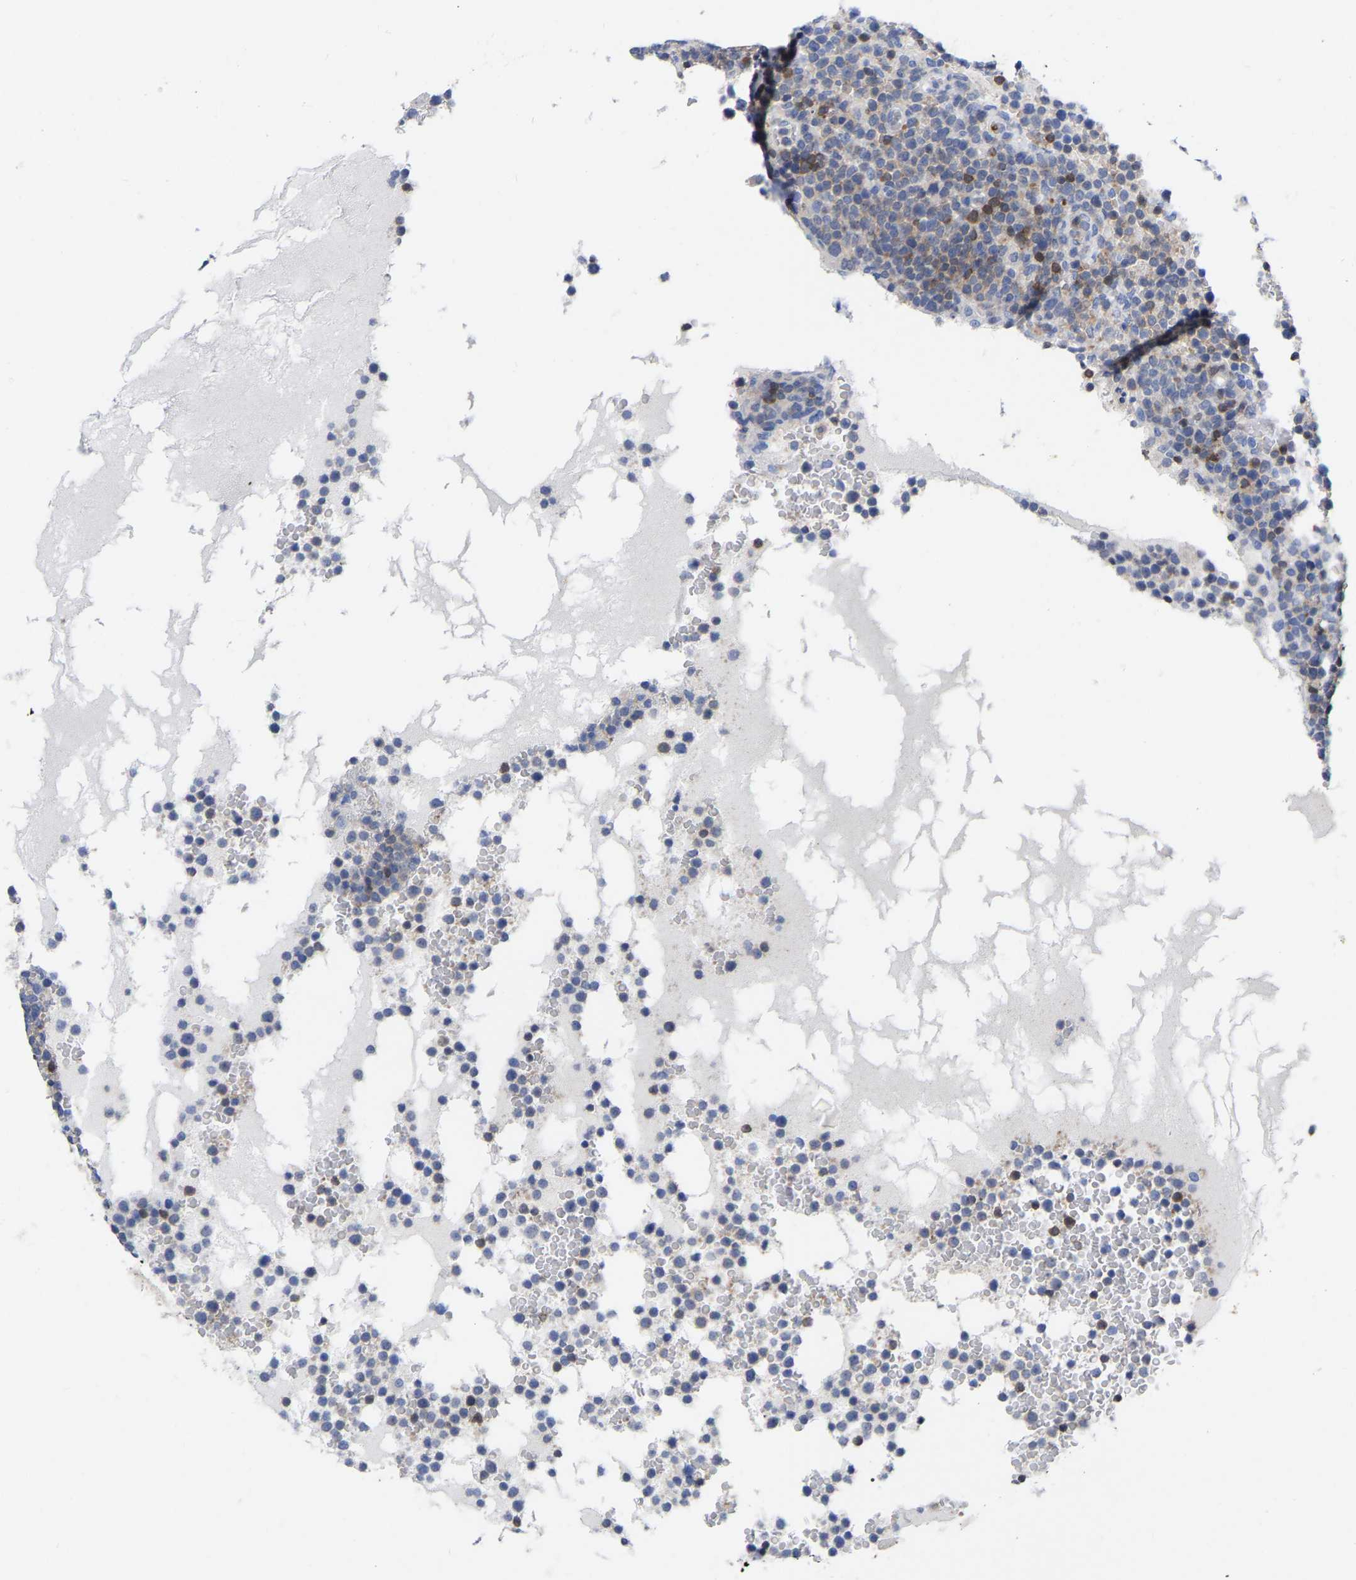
{"staining": {"intensity": "weak", "quantity": "<25%", "location": "cytoplasmic/membranous"}, "tissue": "lymphoma", "cell_type": "Tumor cells", "image_type": "cancer", "snomed": [{"axis": "morphology", "description": "Malignant lymphoma, non-Hodgkin's type, High grade"}, {"axis": "topography", "description": "Lymph node"}], "caption": "Lymphoma was stained to show a protein in brown. There is no significant positivity in tumor cells.", "gene": "PTPN7", "patient": {"sex": "male", "age": 61}}